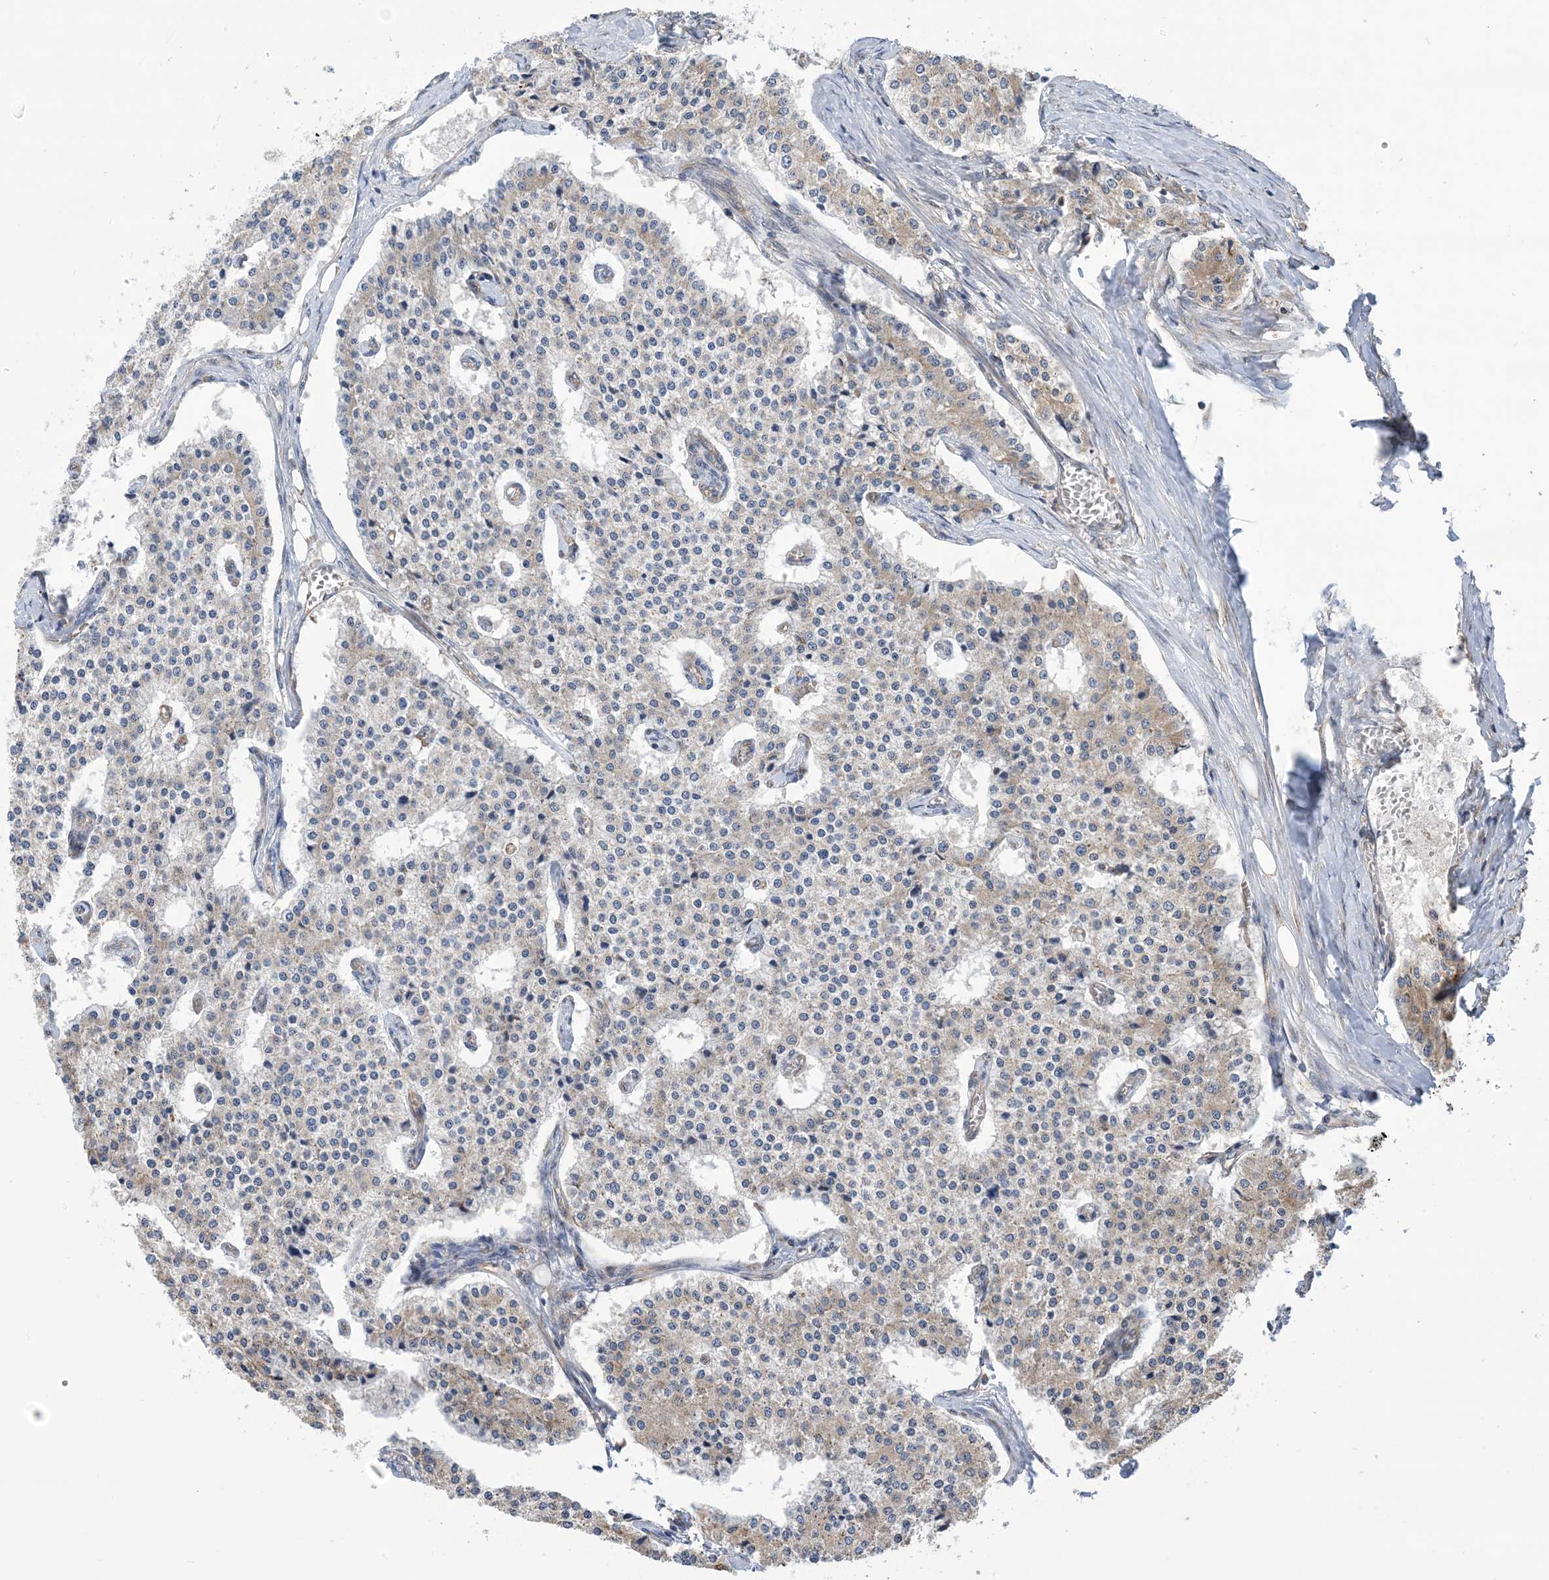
{"staining": {"intensity": "weak", "quantity": "<25%", "location": "cytoplasmic/membranous"}, "tissue": "carcinoid", "cell_type": "Tumor cells", "image_type": "cancer", "snomed": [{"axis": "morphology", "description": "Carcinoid, malignant, NOS"}, {"axis": "topography", "description": "Colon"}], "caption": "Immunohistochemistry (IHC) photomicrograph of malignant carcinoid stained for a protein (brown), which exhibits no staining in tumor cells.", "gene": "CLEC16A", "patient": {"sex": "female", "age": 52}}